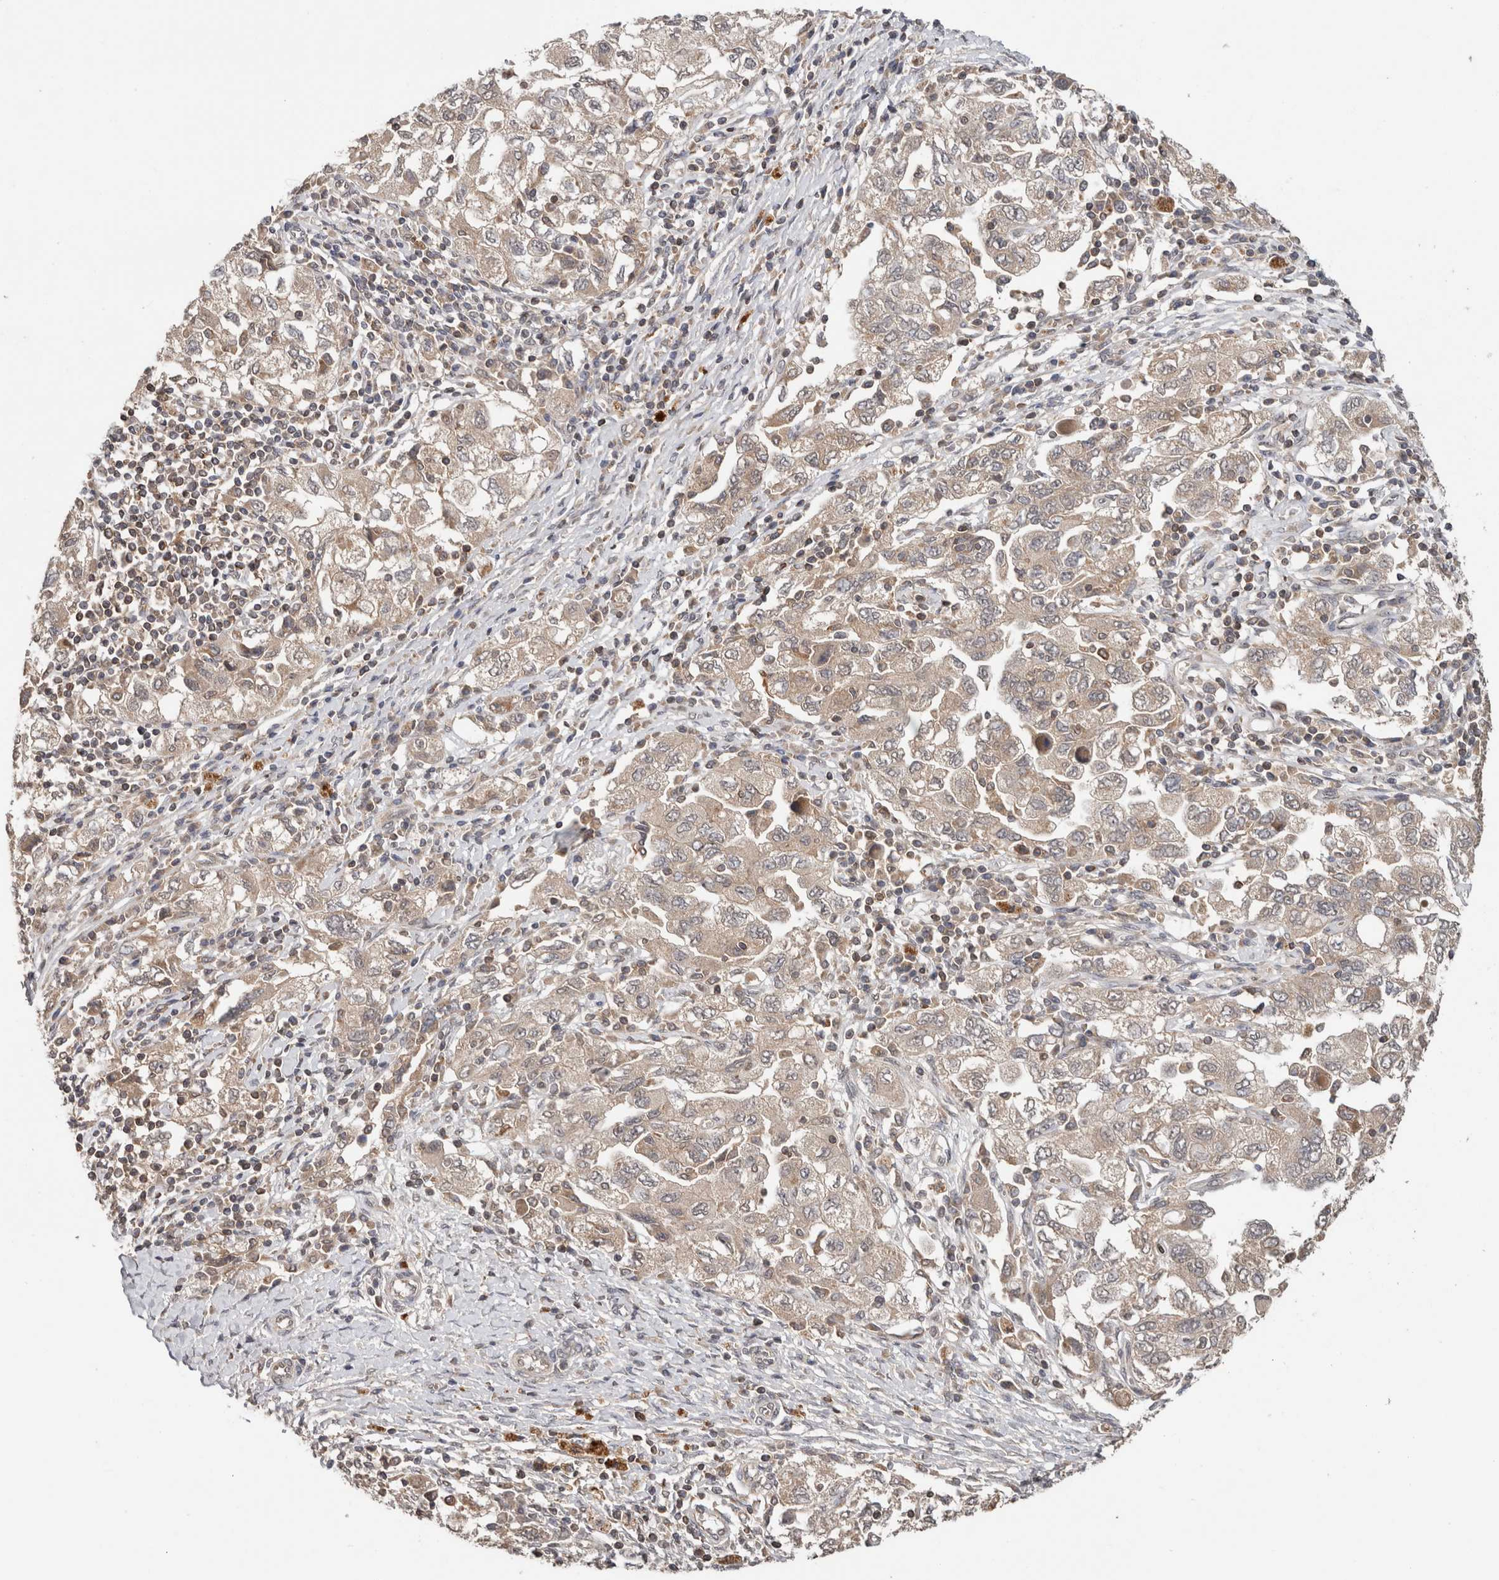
{"staining": {"intensity": "weak", "quantity": "<25%", "location": "cytoplasmic/membranous"}, "tissue": "ovarian cancer", "cell_type": "Tumor cells", "image_type": "cancer", "snomed": [{"axis": "morphology", "description": "Carcinoma, NOS"}, {"axis": "morphology", "description": "Cystadenocarcinoma, serous, NOS"}, {"axis": "topography", "description": "Ovary"}], "caption": "Micrograph shows no protein positivity in tumor cells of ovarian cancer (carcinoma) tissue.", "gene": "HMOX2", "patient": {"sex": "female", "age": 69}}